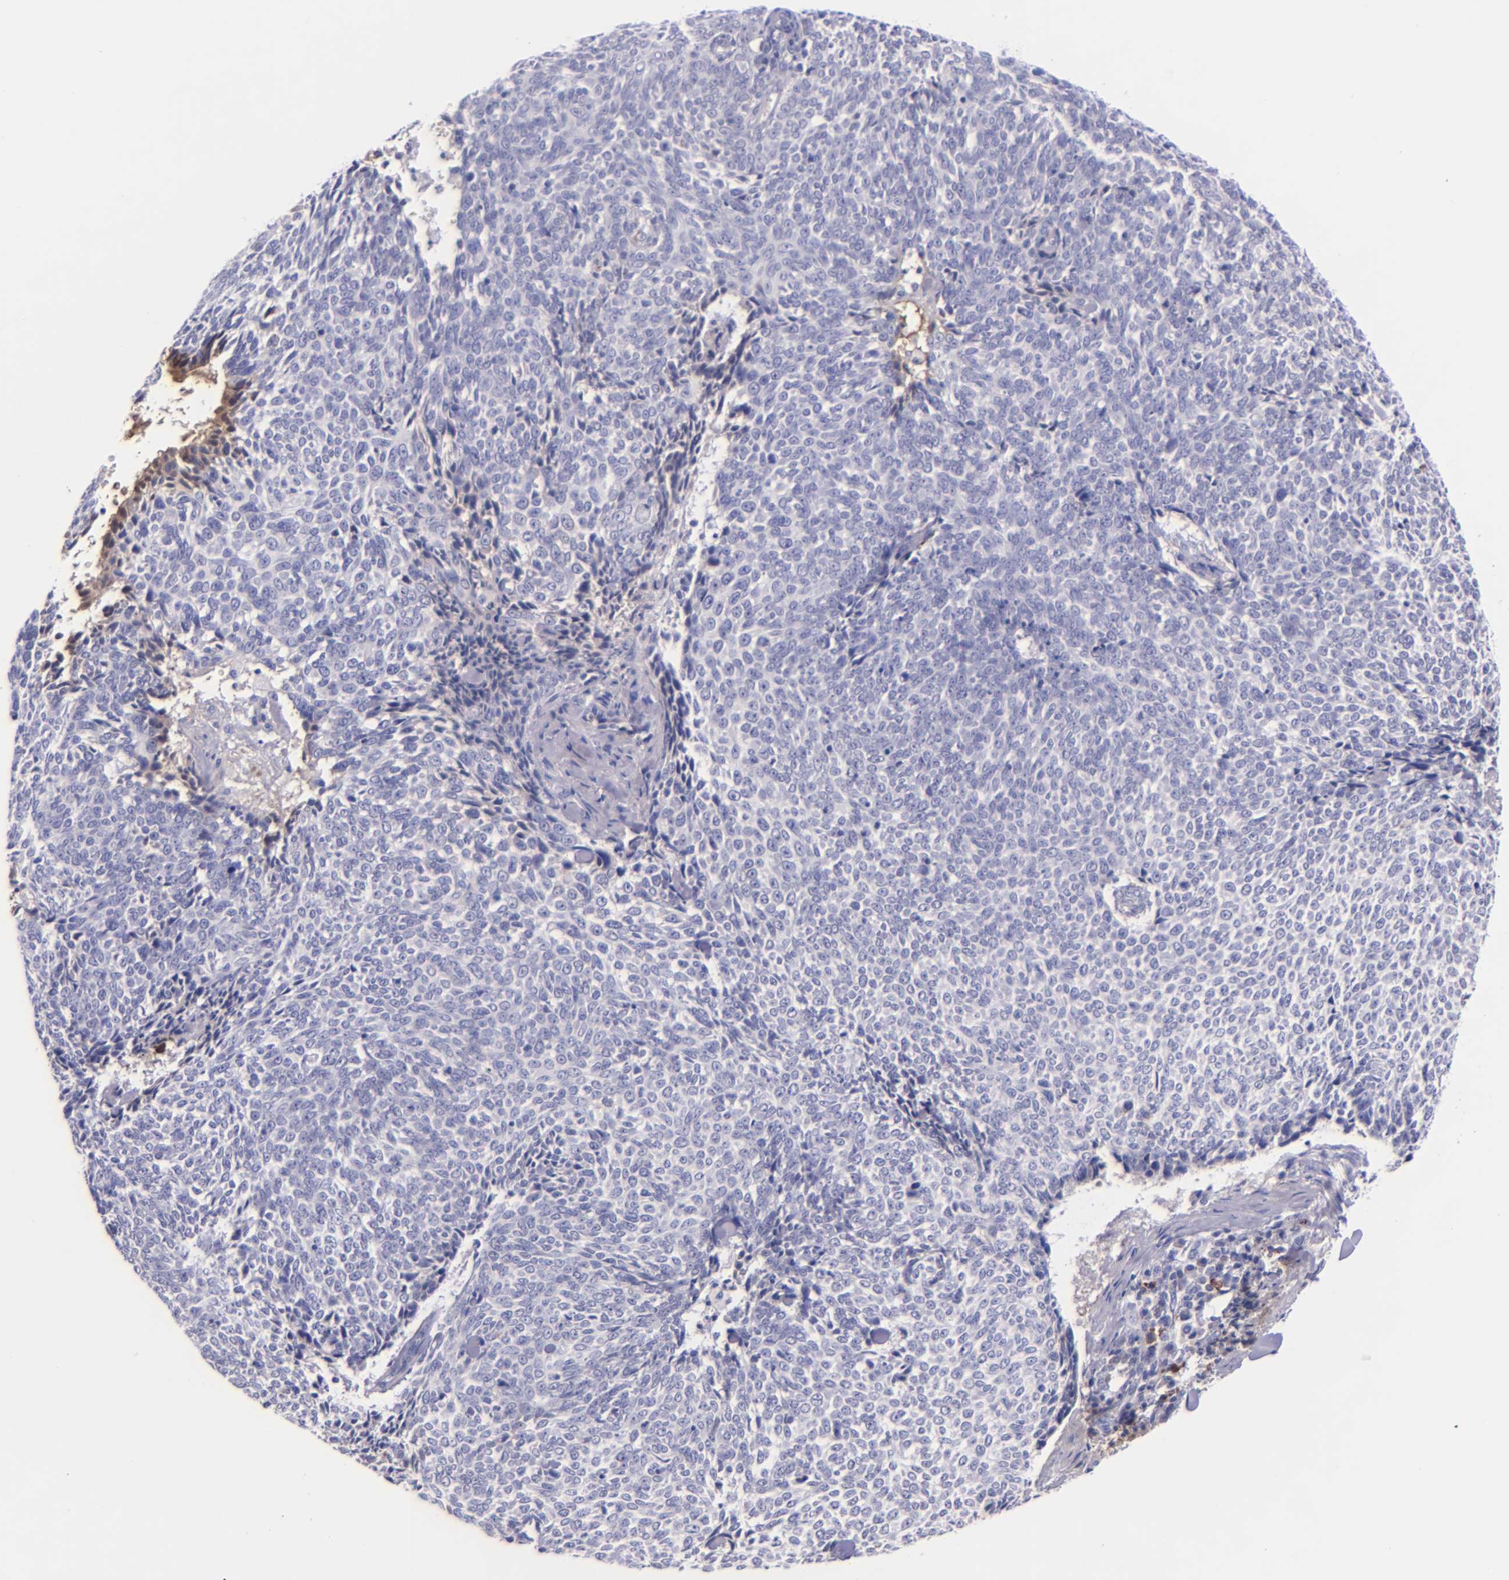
{"staining": {"intensity": "negative", "quantity": "none", "location": "none"}, "tissue": "skin cancer", "cell_type": "Tumor cells", "image_type": "cancer", "snomed": [{"axis": "morphology", "description": "Basal cell carcinoma"}, {"axis": "topography", "description": "Skin"}], "caption": "Tumor cells show no significant expression in basal cell carcinoma (skin).", "gene": "KNG1", "patient": {"sex": "female", "age": 89}}